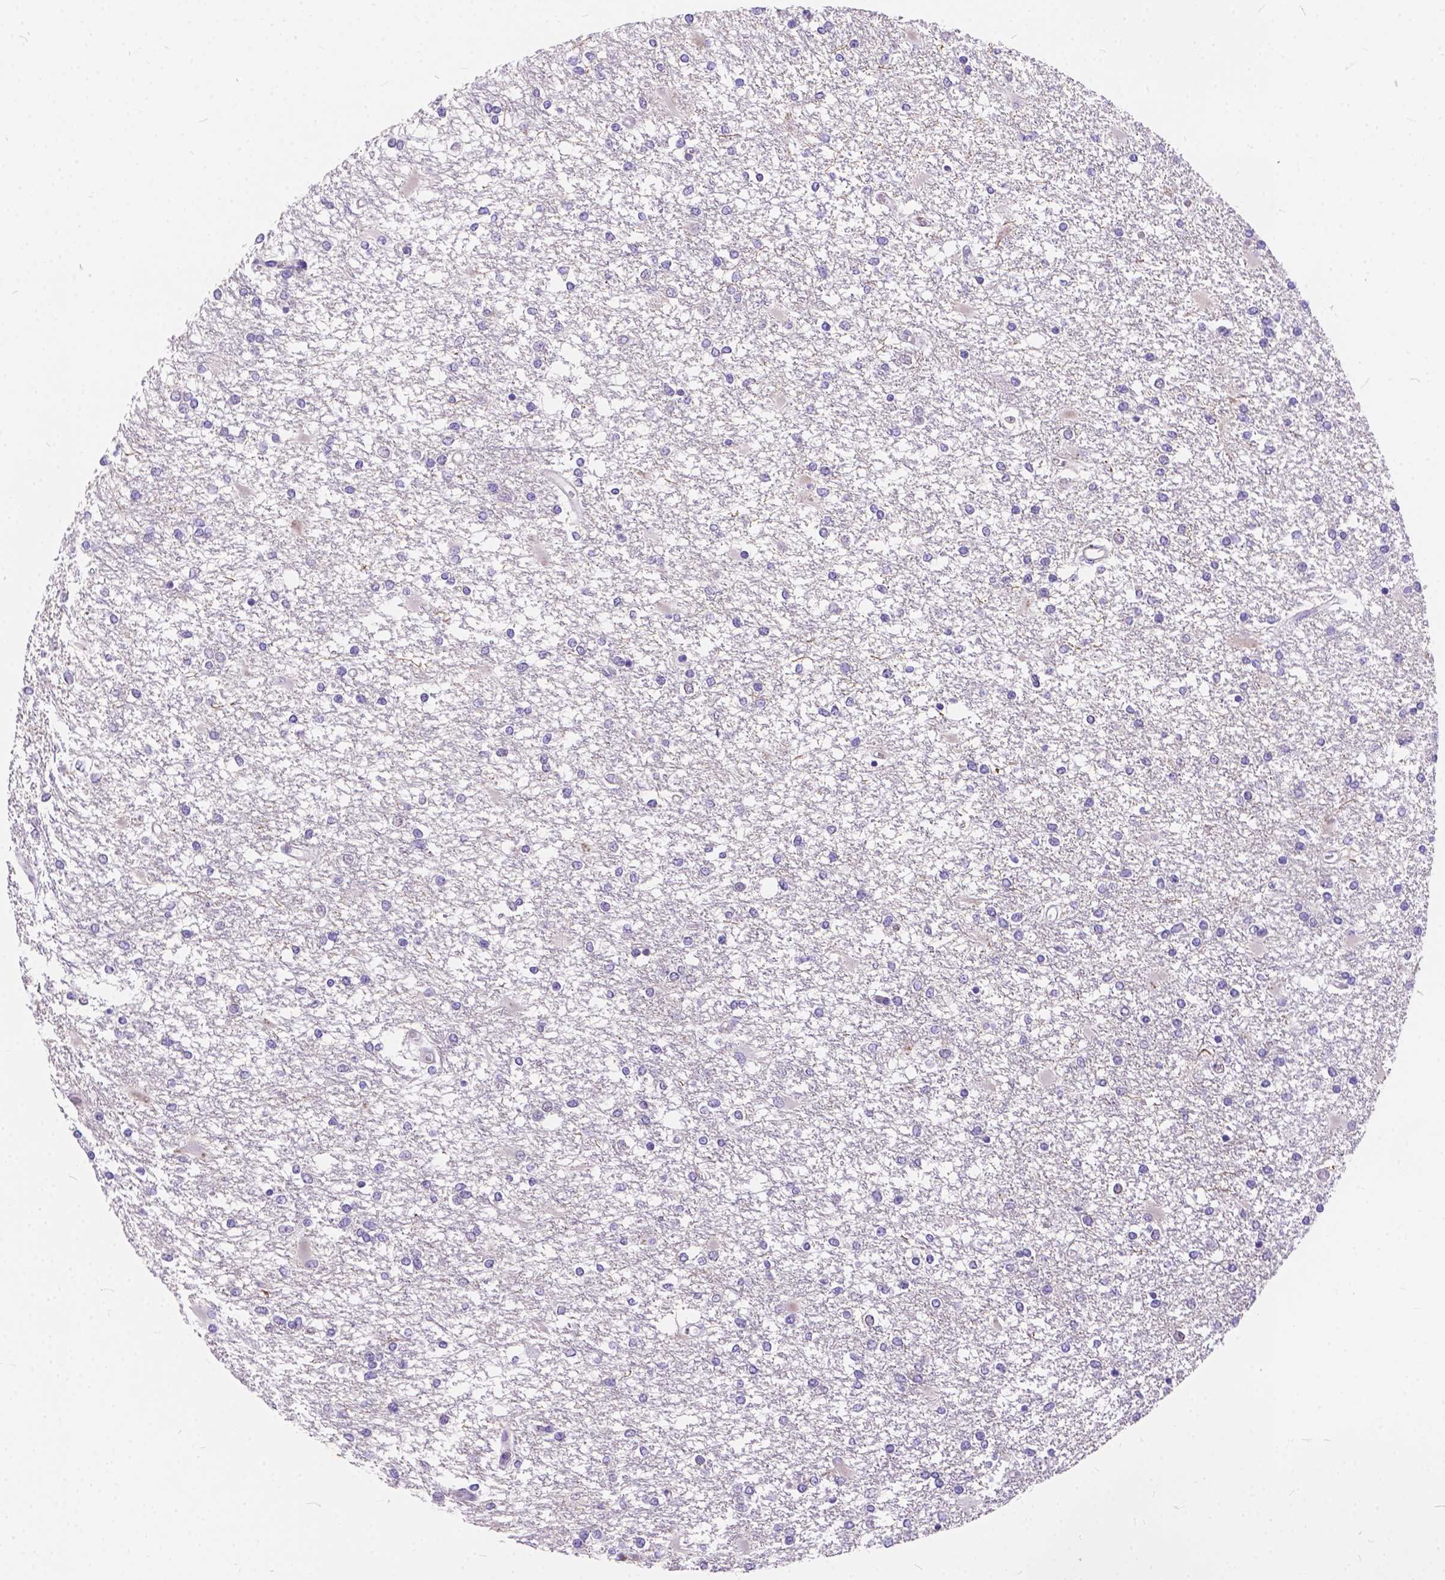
{"staining": {"intensity": "negative", "quantity": "none", "location": "none"}, "tissue": "glioma", "cell_type": "Tumor cells", "image_type": "cancer", "snomed": [{"axis": "morphology", "description": "Glioma, malignant, High grade"}, {"axis": "topography", "description": "Cerebral cortex"}], "caption": "The IHC histopathology image has no significant expression in tumor cells of glioma tissue.", "gene": "DLEC1", "patient": {"sex": "male", "age": 79}}